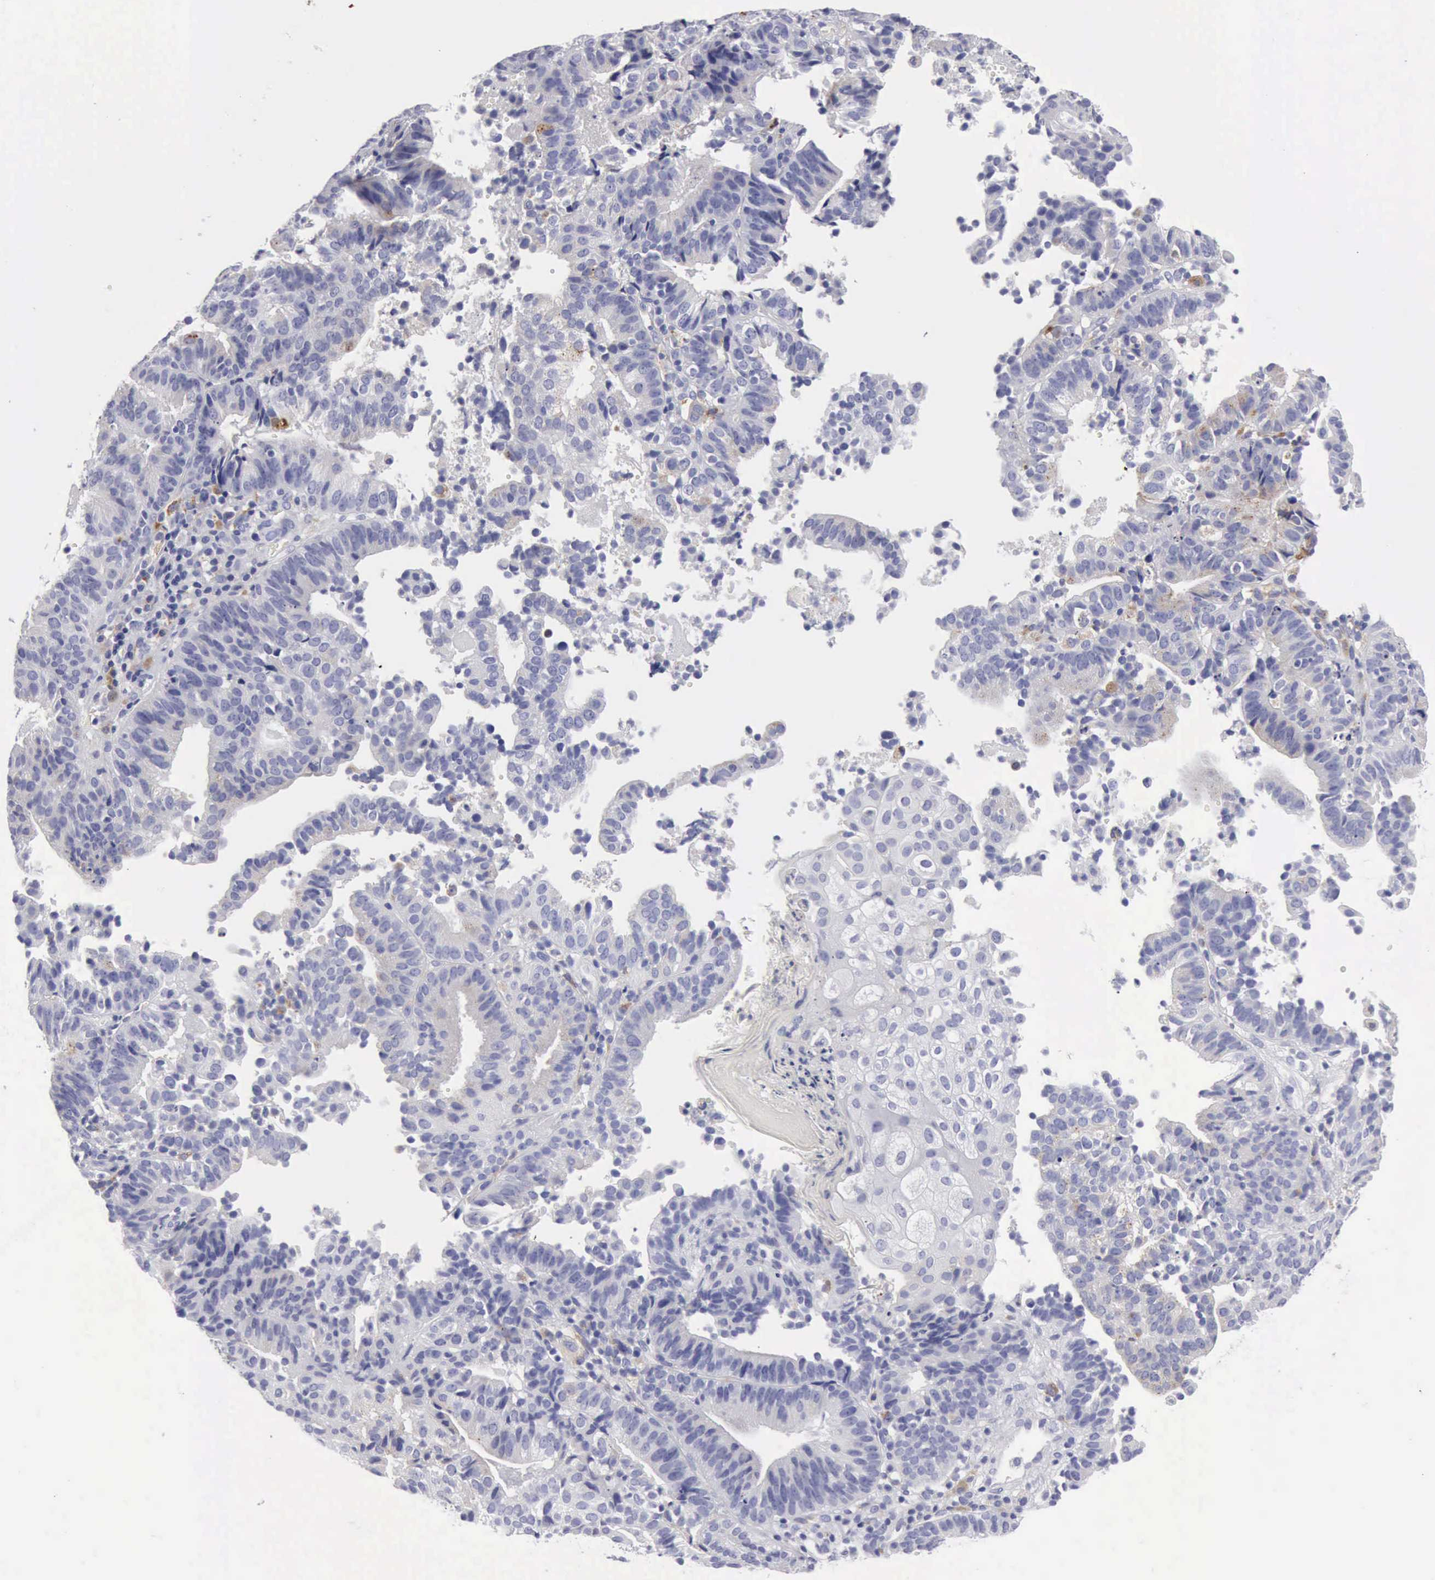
{"staining": {"intensity": "negative", "quantity": "none", "location": "none"}, "tissue": "cervical cancer", "cell_type": "Tumor cells", "image_type": "cancer", "snomed": [{"axis": "morphology", "description": "Adenocarcinoma, NOS"}, {"axis": "topography", "description": "Cervix"}], "caption": "High power microscopy image of an immunohistochemistry (IHC) image of cervical adenocarcinoma, revealing no significant staining in tumor cells. (DAB immunohistochemistry, high magnification).", "gene": "CTSS", "patient": {"sex": "female", "age": 60}}